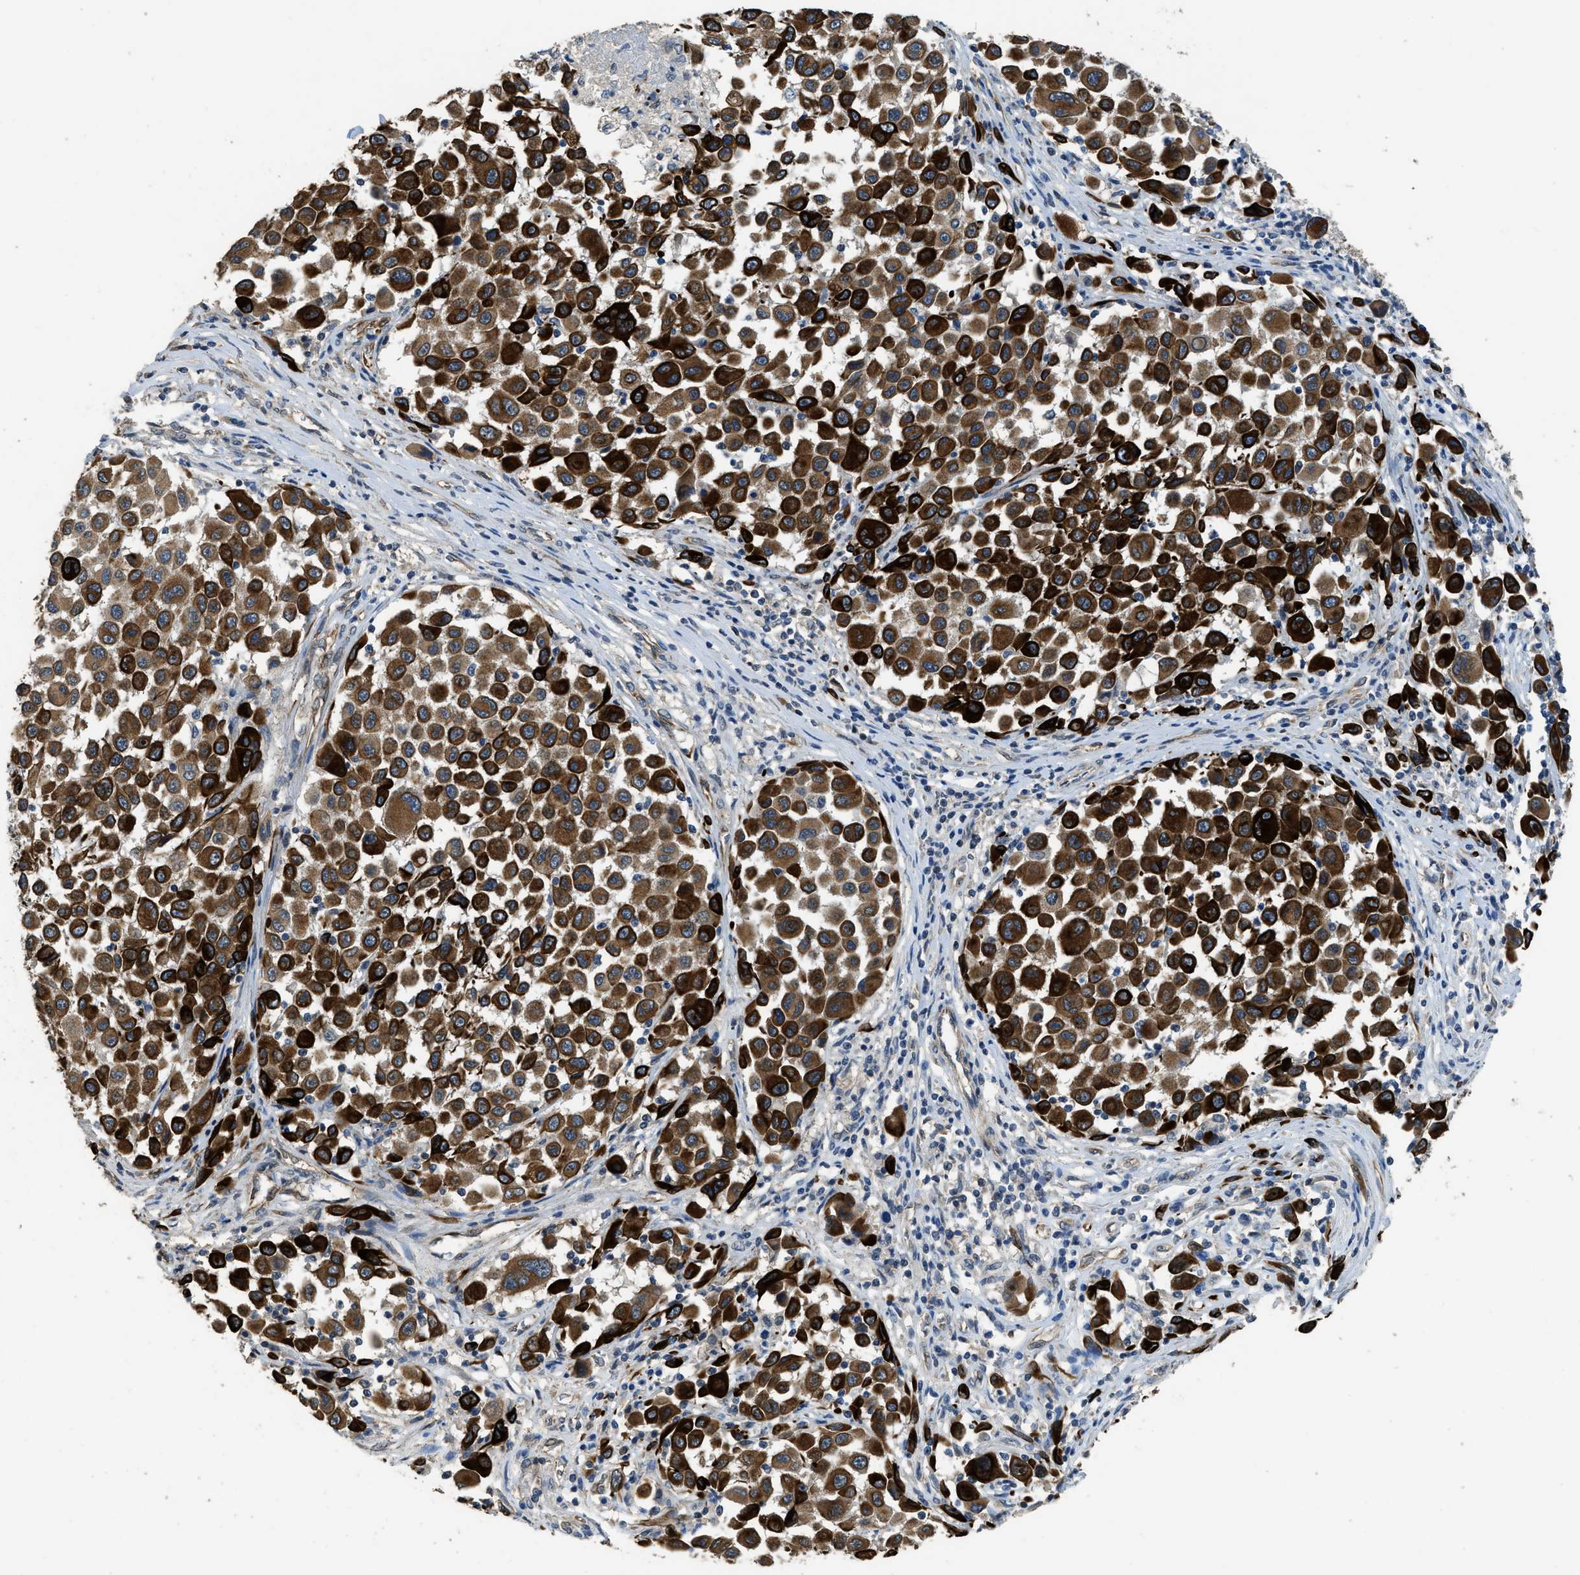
{"staining": {"intensity": "strong", "quantity": ">75%", "location": "cytoplasmic/membranous"}, "tissue": "melanoma", "cell_type": "Tumor cells", "image_type": "cancer", "snomed": [{"axis": "morphology", "description": "Malignant melanoma, Metastatic site"}, {"axis": "topography", "description": "Lymph node"}], "caption": "Human melanoma stained with a protein marker reveals strong staining in tumor cells.", "gene": "SYNM", "patient": {"sex": "male", "age": 61}}